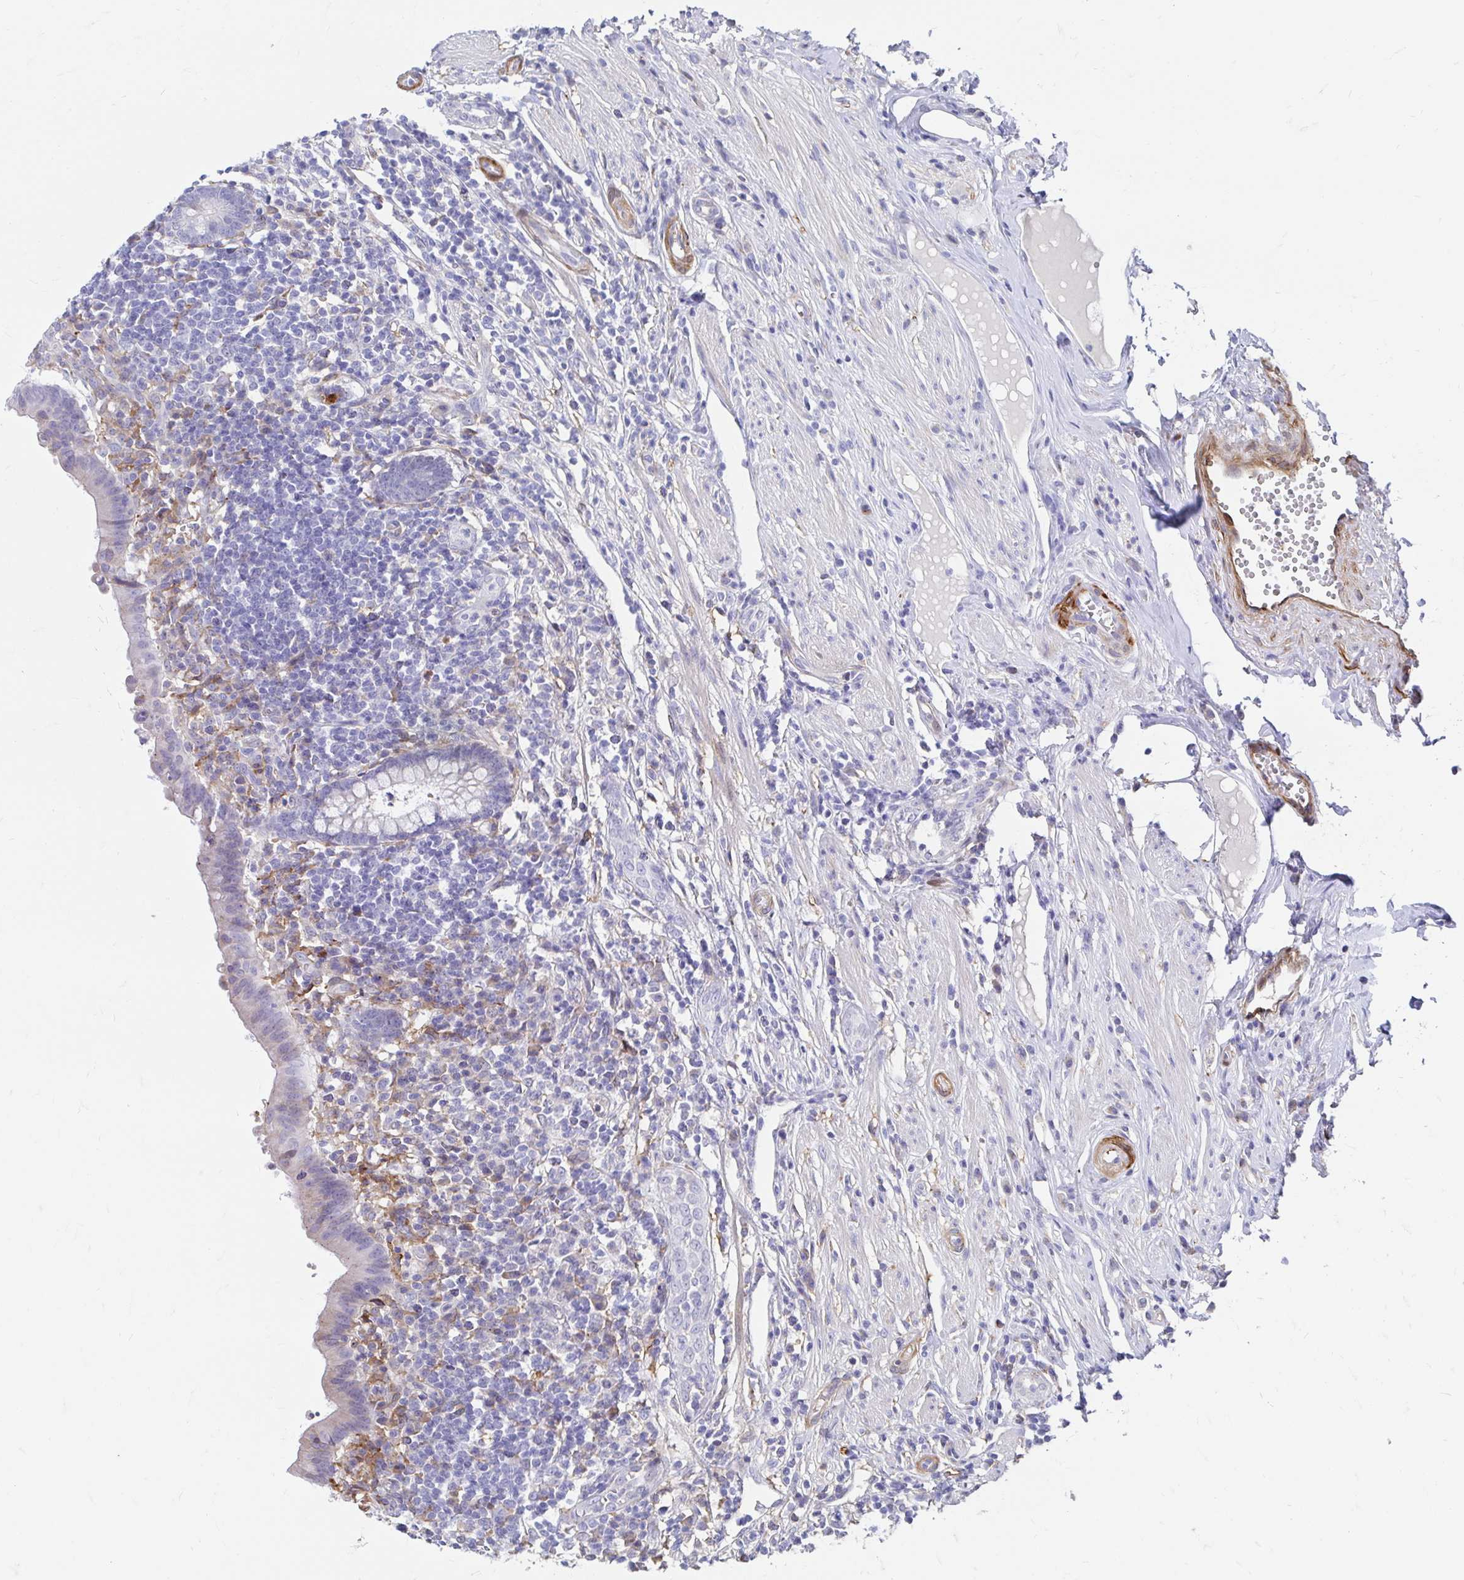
{"staining": {"intensity": "negative", "quantity": "none", "location": "none"}, "tissue": "appendix", "cell_type": "Glandular cells", "image_type": "normal", "snomed": [{"axis": "morphology", "description": "Normal tissue, NOS"}, {"axis": "topography", "description": "Appendix"}], "caption": "An immunohistochemistry (IHC) micrograph of normal appendix is shown. There is no staining in glandular cells of appendix.", "gene": "CDKL1", "patient": {"sex": "female", "age": 56}}